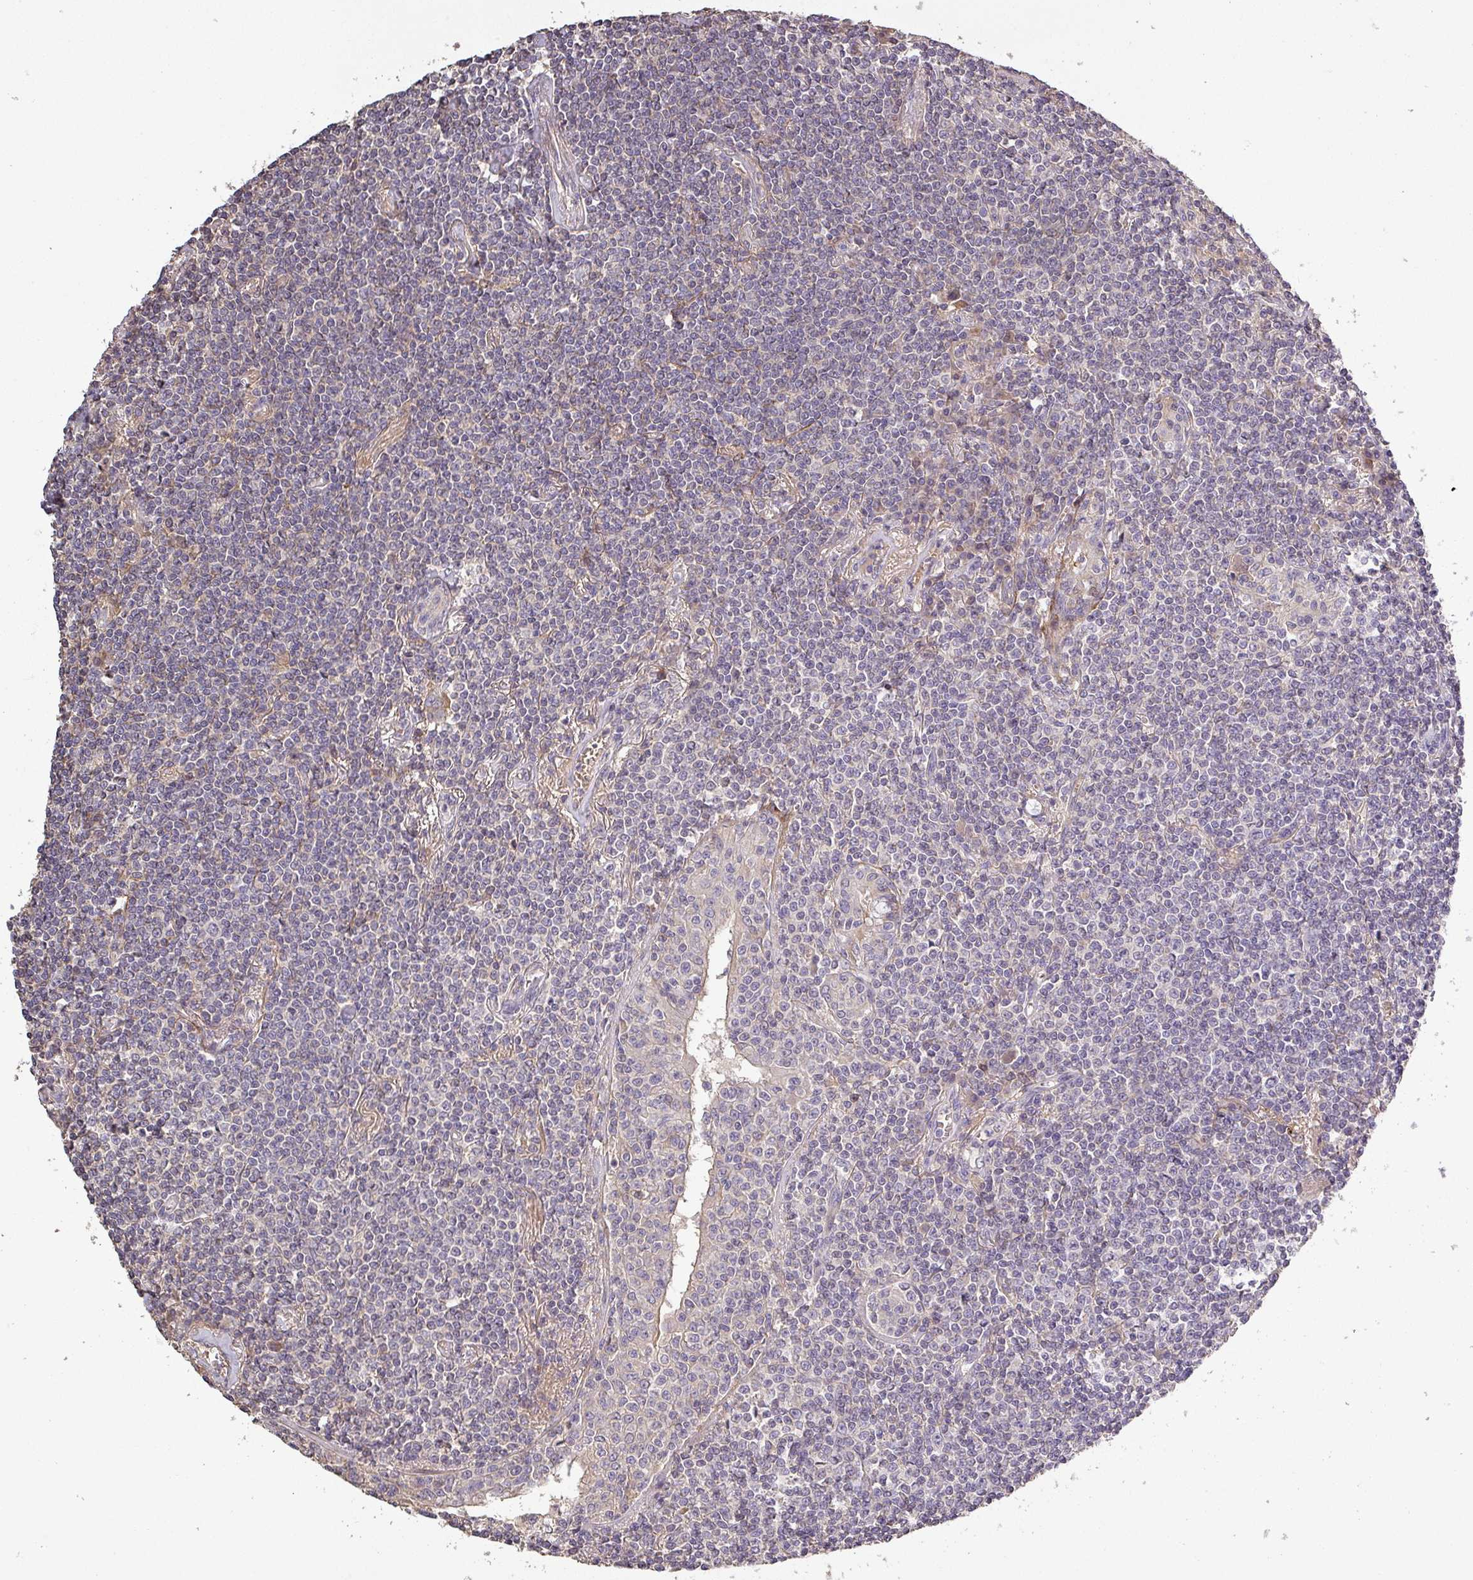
{"staining": {"intensity": "negative", "quantity": "none", "location": "none"}, "tissue": "lymphoma", "cell_type": "Tumor cells", "image_type": "cancer", "snomed": [{"axis": "morphology", "description": "Malignant lymphoma, non-Hodgkin's type, Low grade"}, {"axis": "topography", "description": "Lung"}], "caption": "A high-resolution histopathology image shows IHC staining of lymphoma, which demonstrates no significant expression in tumor cells.", "gene": "ISLR", "patient": {"sex": "female", "age": 71}}